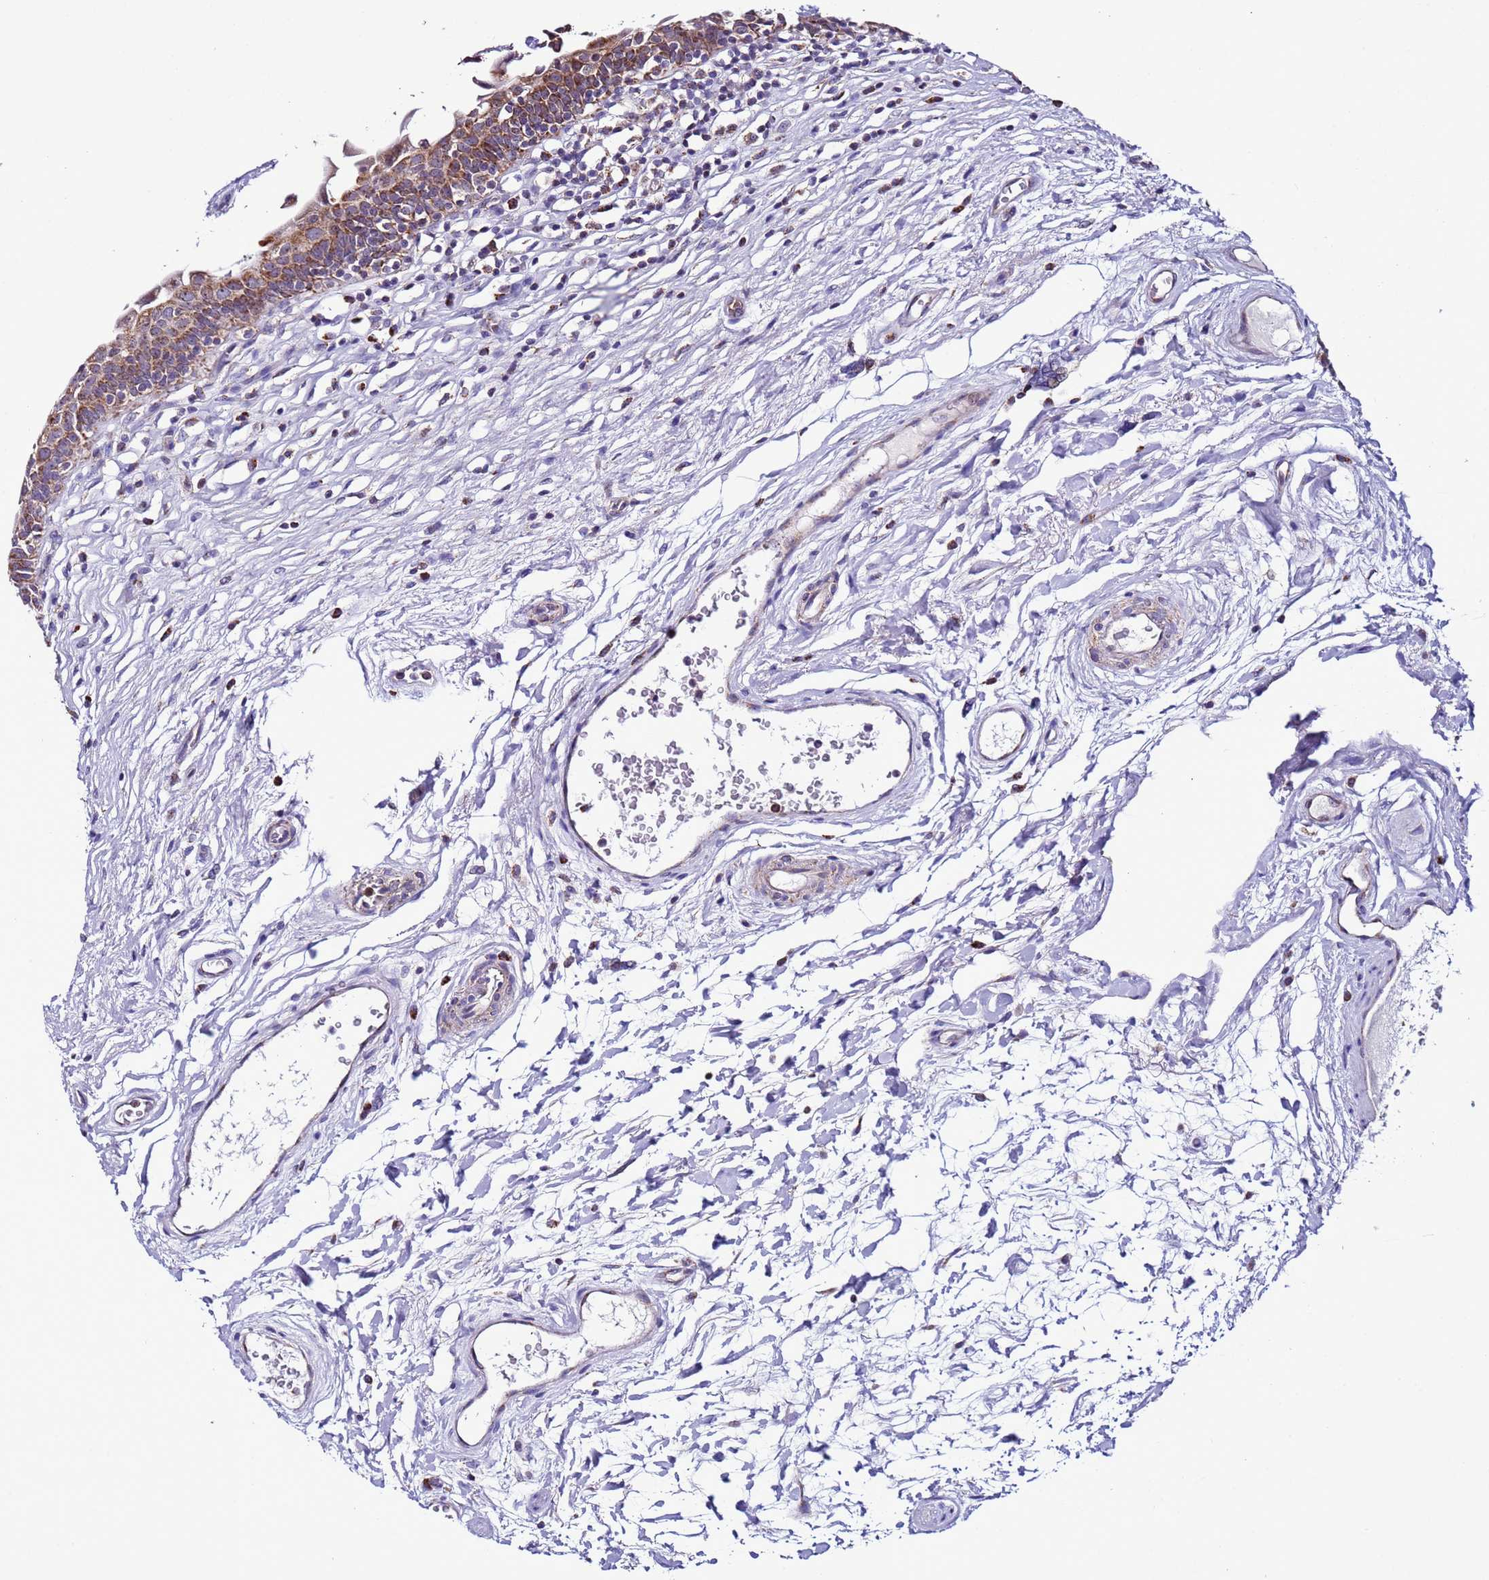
{"staining": {"intensity": "moderate", "quantity": "25%-75%", "location": "cytoplasmic/membranous"}, "tissue": "urinary bladder", "cell_type": "Urothelial cells", "image_type": "normal", "snomed": [{"axis": "morphology", "description": "Normal tissue, NOS"}, {"axis": "topography", "description": "Urinary bladder"}], "caption": "Human urinary bladder stained for a protein (brown) demonstrates moderate cytoplasmic/membranous positive positivity in about 25%-75% of urothelial cells.", "gene": "UEVLD", "patient": {"sex": "male", "age": 83}}